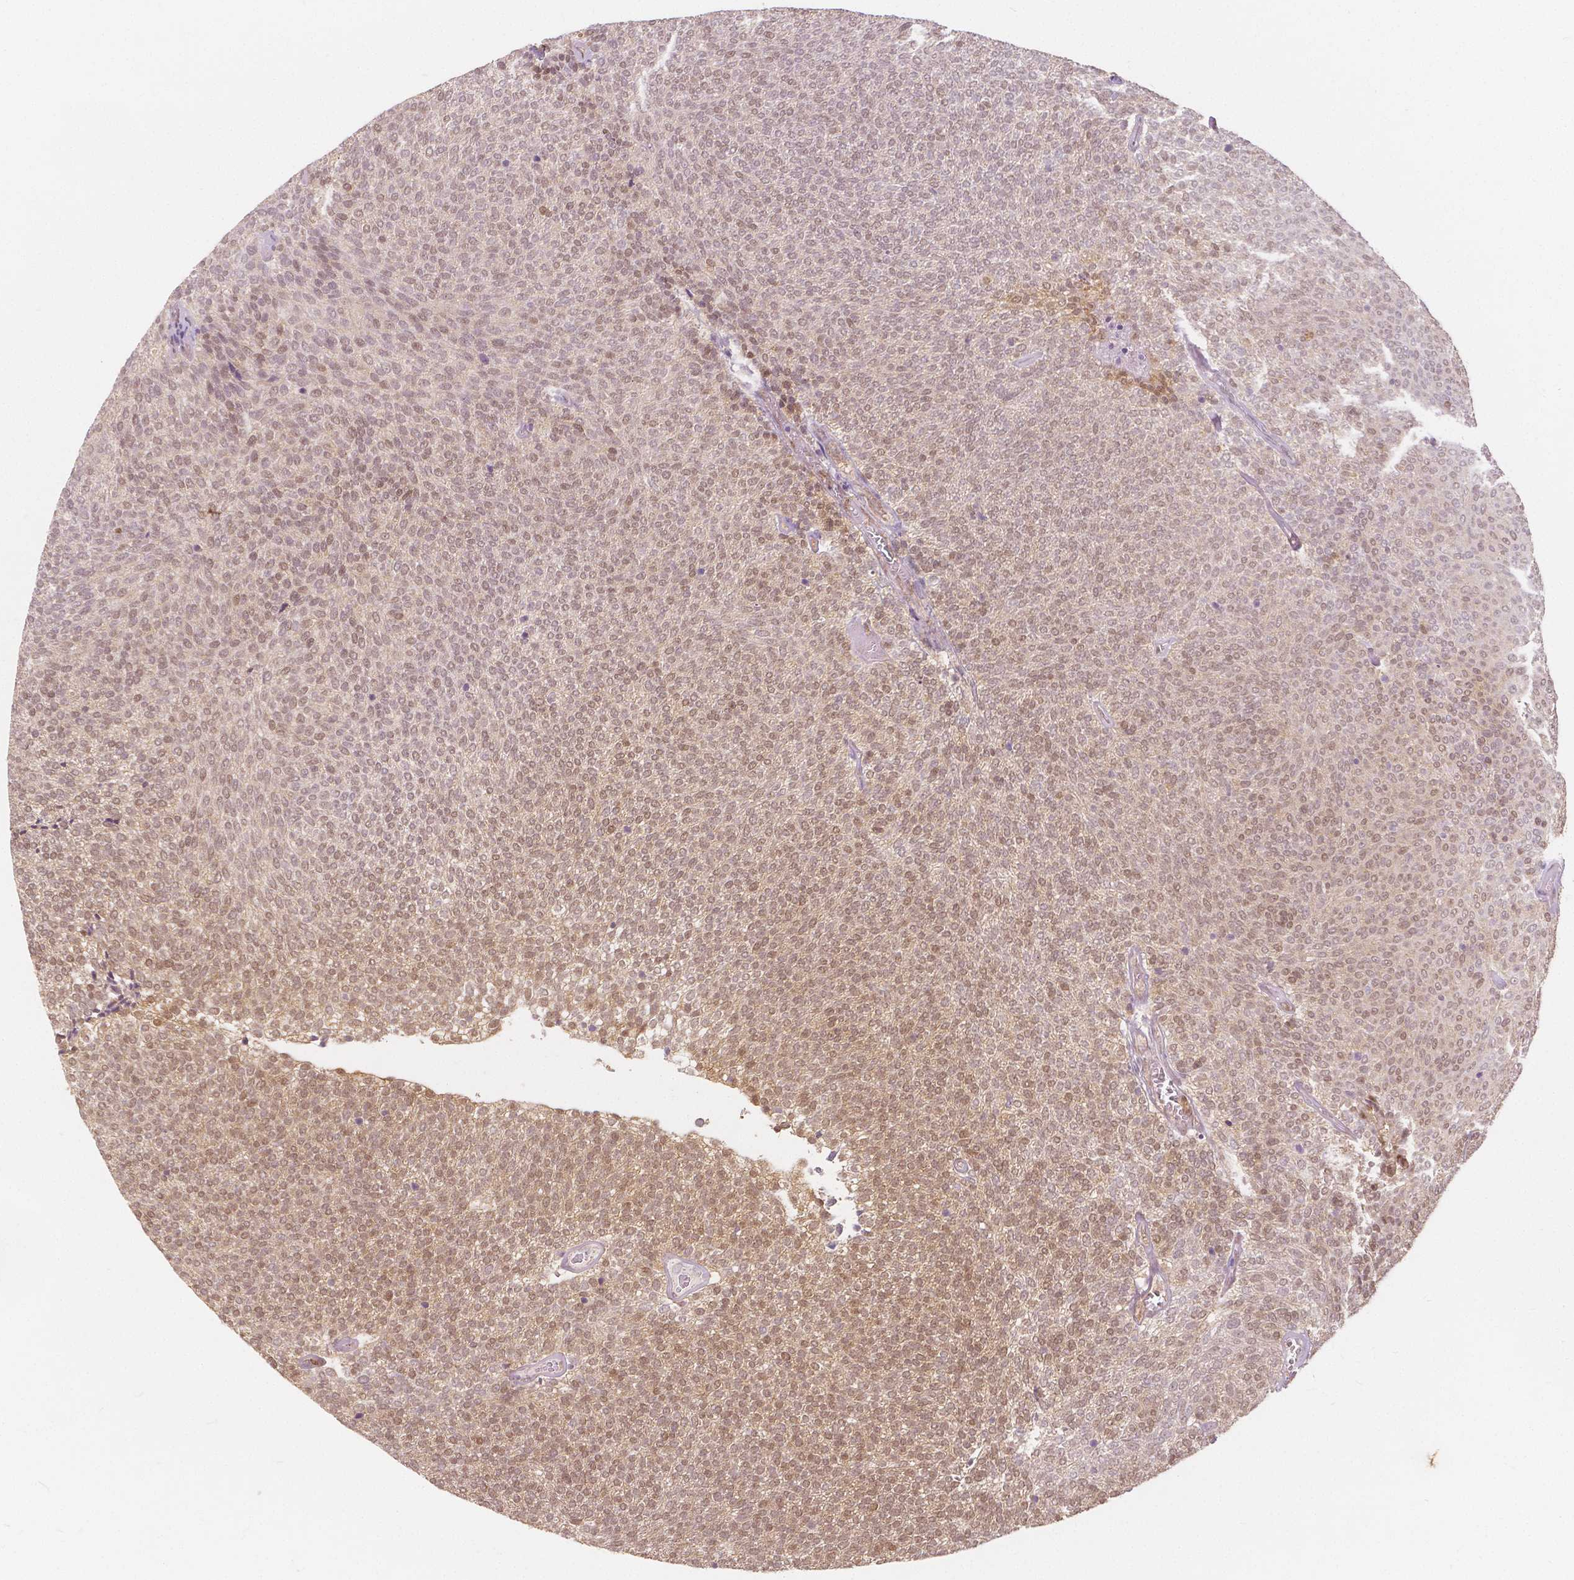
{"staining": {"intensity": "moderate", "quantity": ">75%", "location": "nuclear"}, "tissue": "urothelial cancer", "cell_type": "Tumor cells", "image_type": "cancer", "snomed": [{"axis": "morphology", "description": "Urothelial carcinoma, Low grade"}, {"axis": "topography", "description": "Urinary bladder"}], "caption": "The photomicrograph shows immunohistochemical staining of urothelial cancer. There is moderate nuclear positivity is seen in approximately >75% of tumor cells. The staining was performed using DAB (3,3'-diaminobenzidine) to visualize the protein expression in brown, while the nuclei were stained in blue with hematoxylin (Magnification: 20x).", "gene": "NAPRT", "patient": {"sex": "male", "age": 77}}